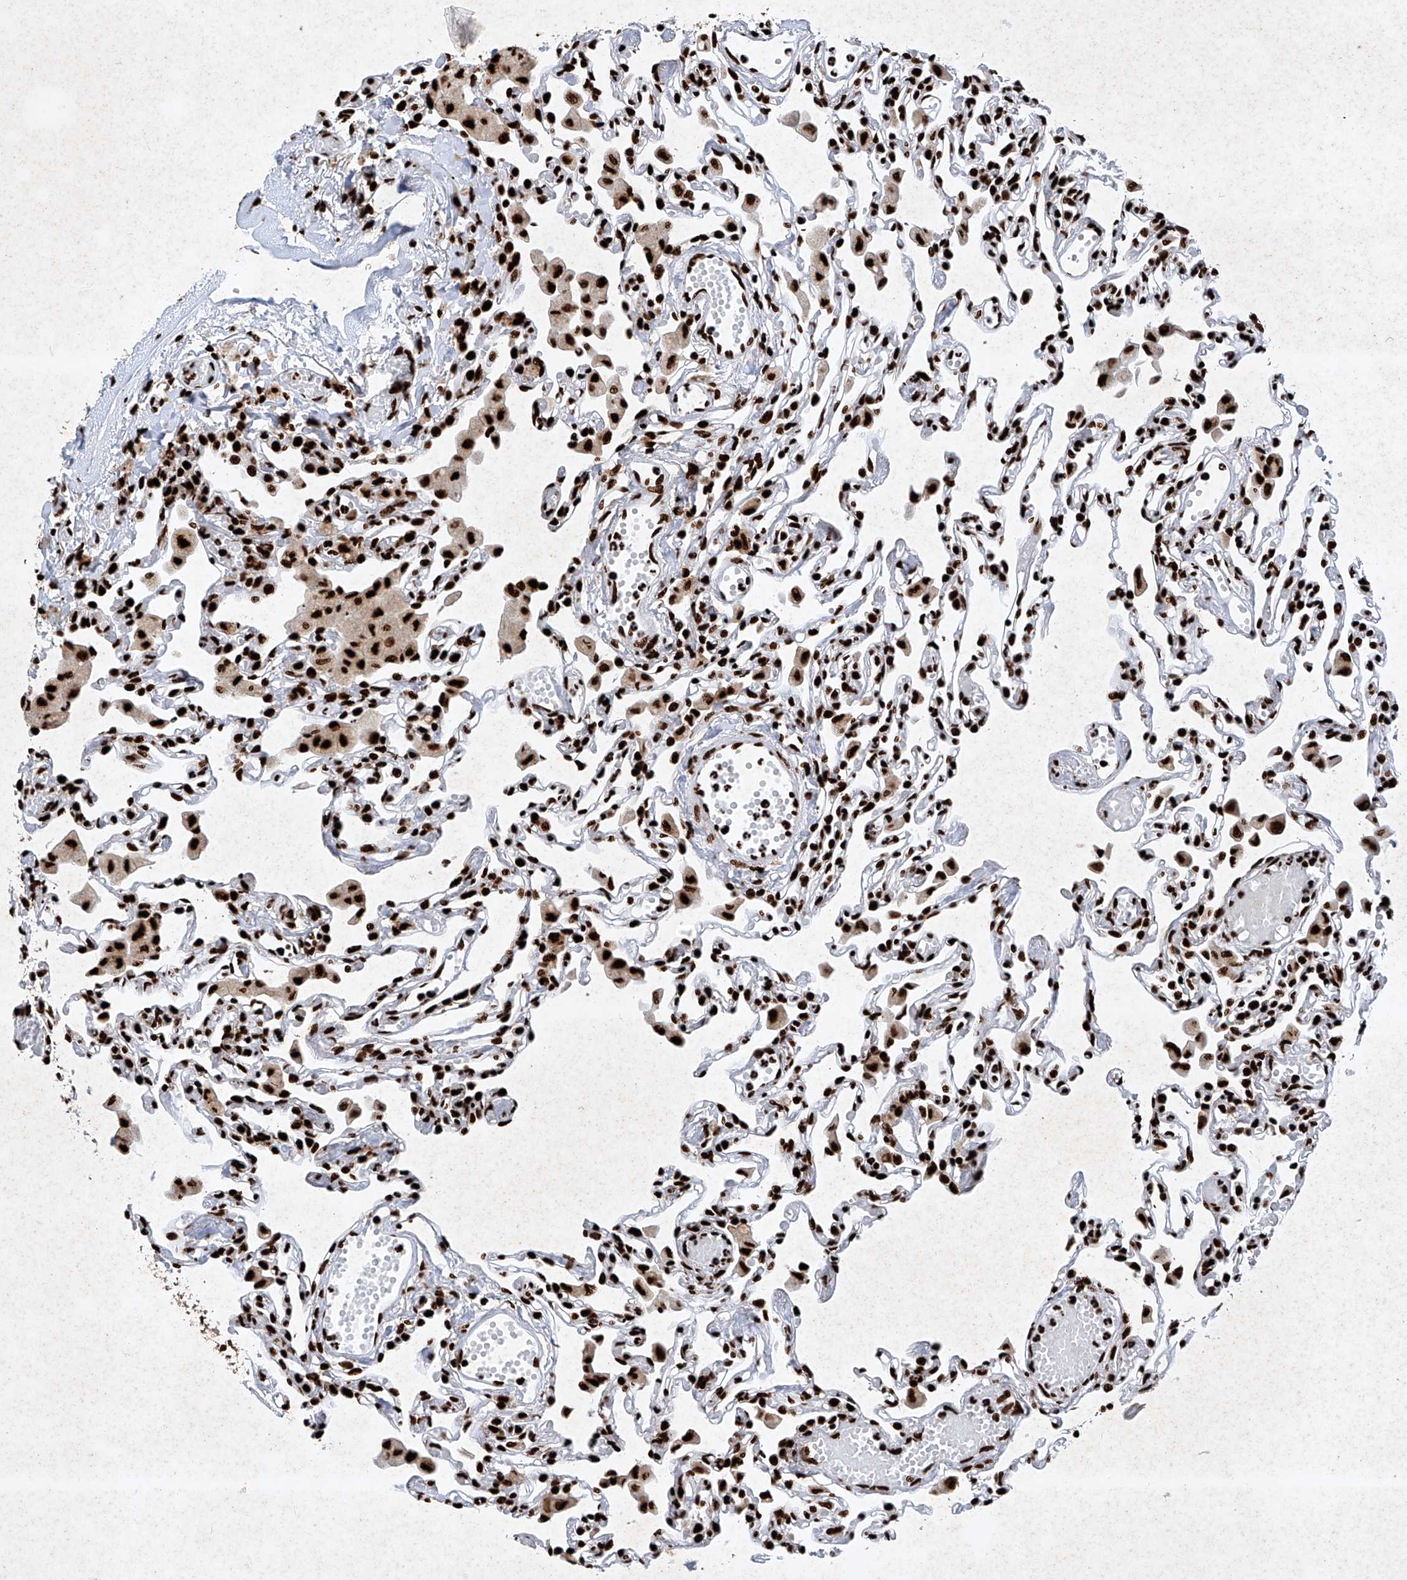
{"staining": {"intensity": "strong", "quantity": ">75%", "location": "nuclear"}, "tissue": "lung", "cell_type": "Alveolar cells", "image_type": "normal", "snomed": [{"axis": "morphology", "description": "Normal tissue, NOS"}, {"axis": "topography", "description": "Bronchus"}, {"axis": "topography", "description": "Lung"}], "caption": "The micrograph shows a brown stain indicating the presence of a protein in the nuclear of alveolar cells in lung.", "gene": "SRSF6", "patient": {"sex": "female", "age": 49}}